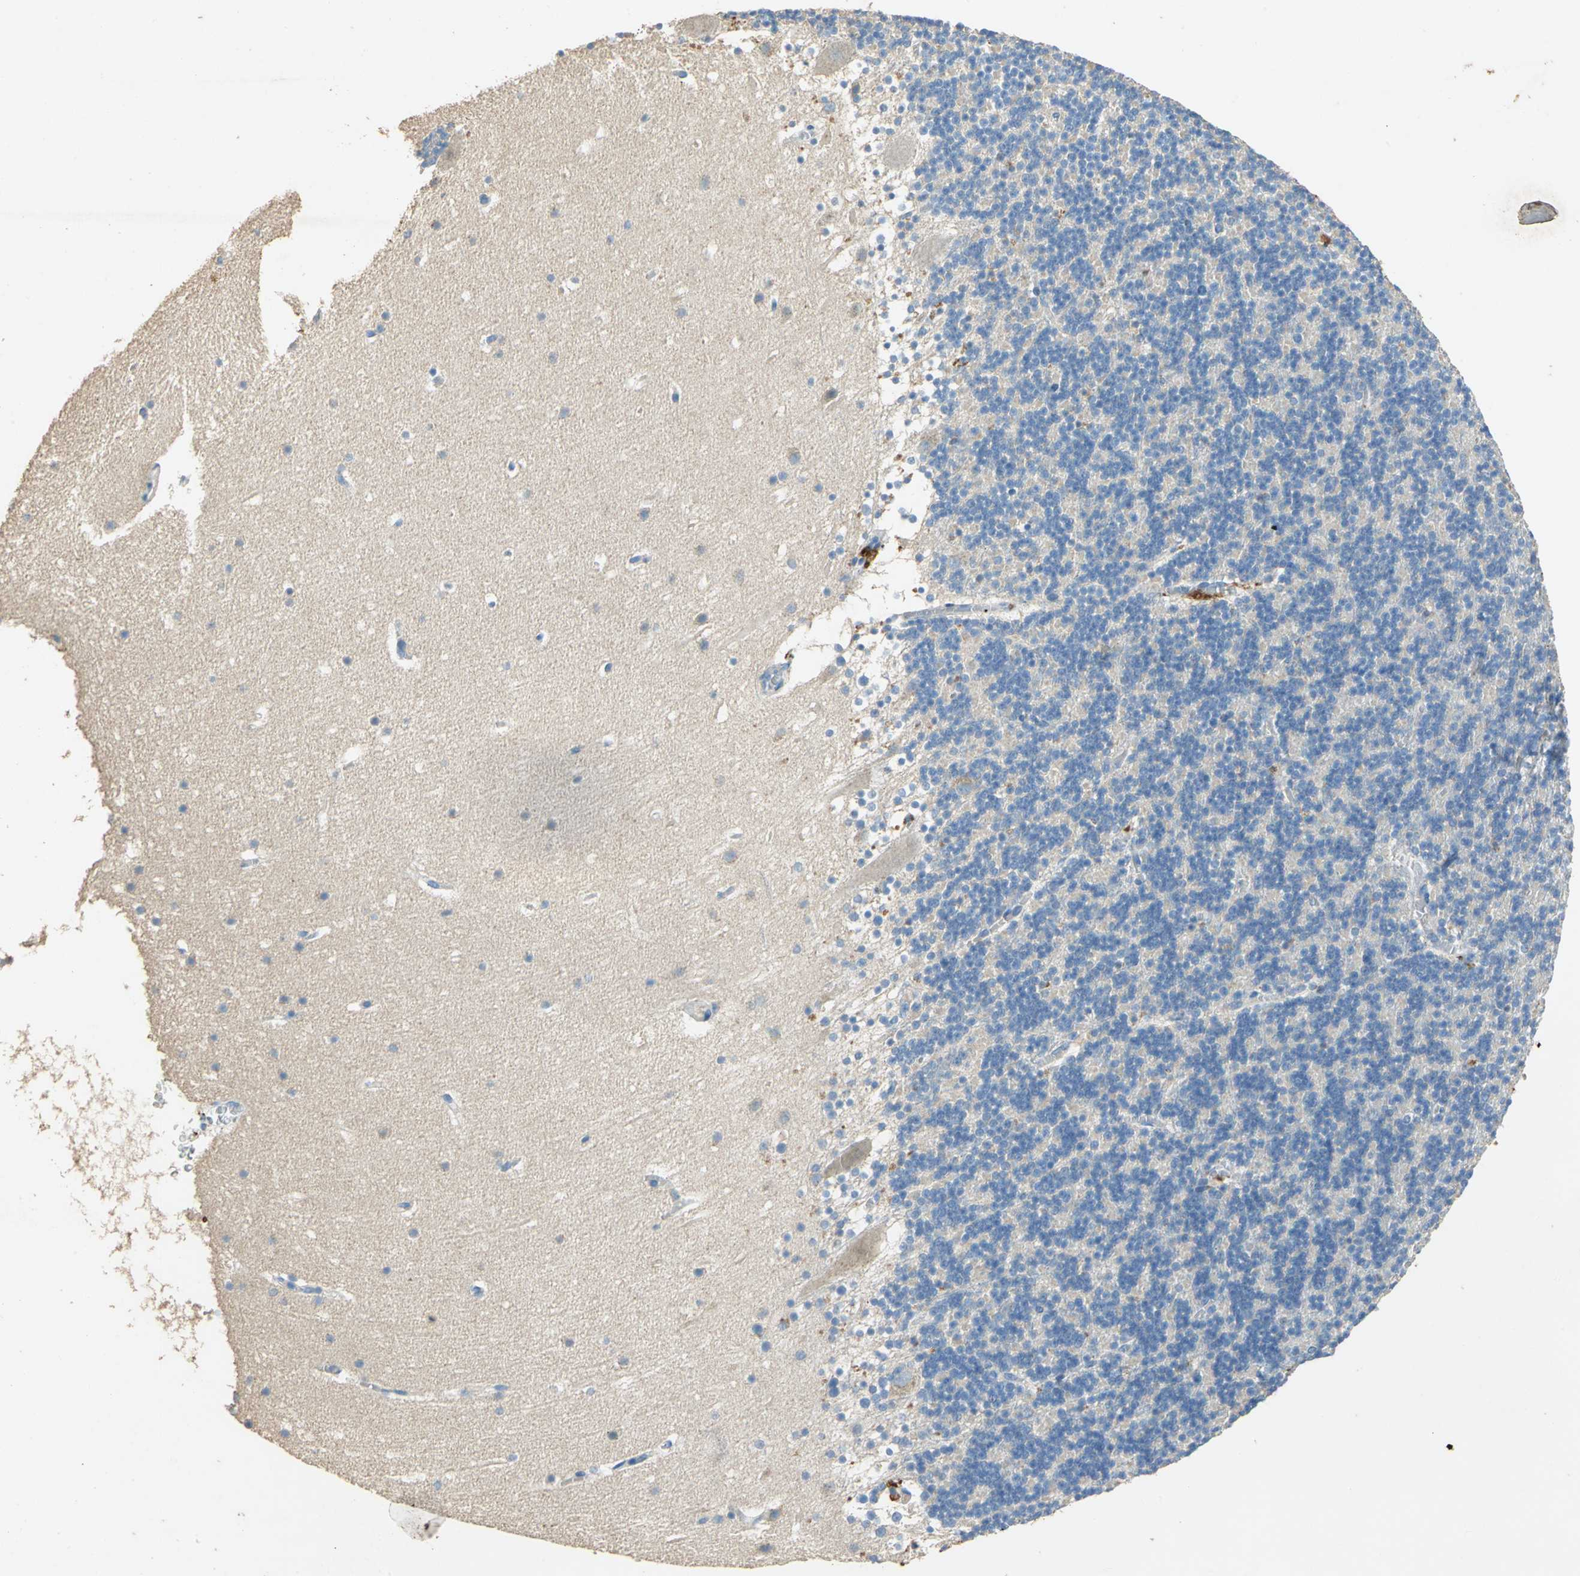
{"staining": {"intensity": "weak", "quantity": "25%-75%", "location": "cytoplasmic/membranous"}, "tissue": "cerebellum", "cell_type": "Cells in granular layer", "image_type": "normal", "snomed": [{"axis": "morphology", "description": "Normal tissue, NOS"}, {"axis": "topography", "description": "Cerebellum"}], "caption": "Immunohistochemistry staining of unremarkable cerebellum, which shows low levels of weak cytoplasmic/membranous positivity in about 25%-75% of cells in granular layer indicating weak cytoplasmic/membranous protein positivity. The staining was performed using DAB (brown) for protein detection and nuclei were counterstained in hematoxylin (blue).", "gene": "ADAMTS5", "patient": {"sex": "male", "age": 45}}